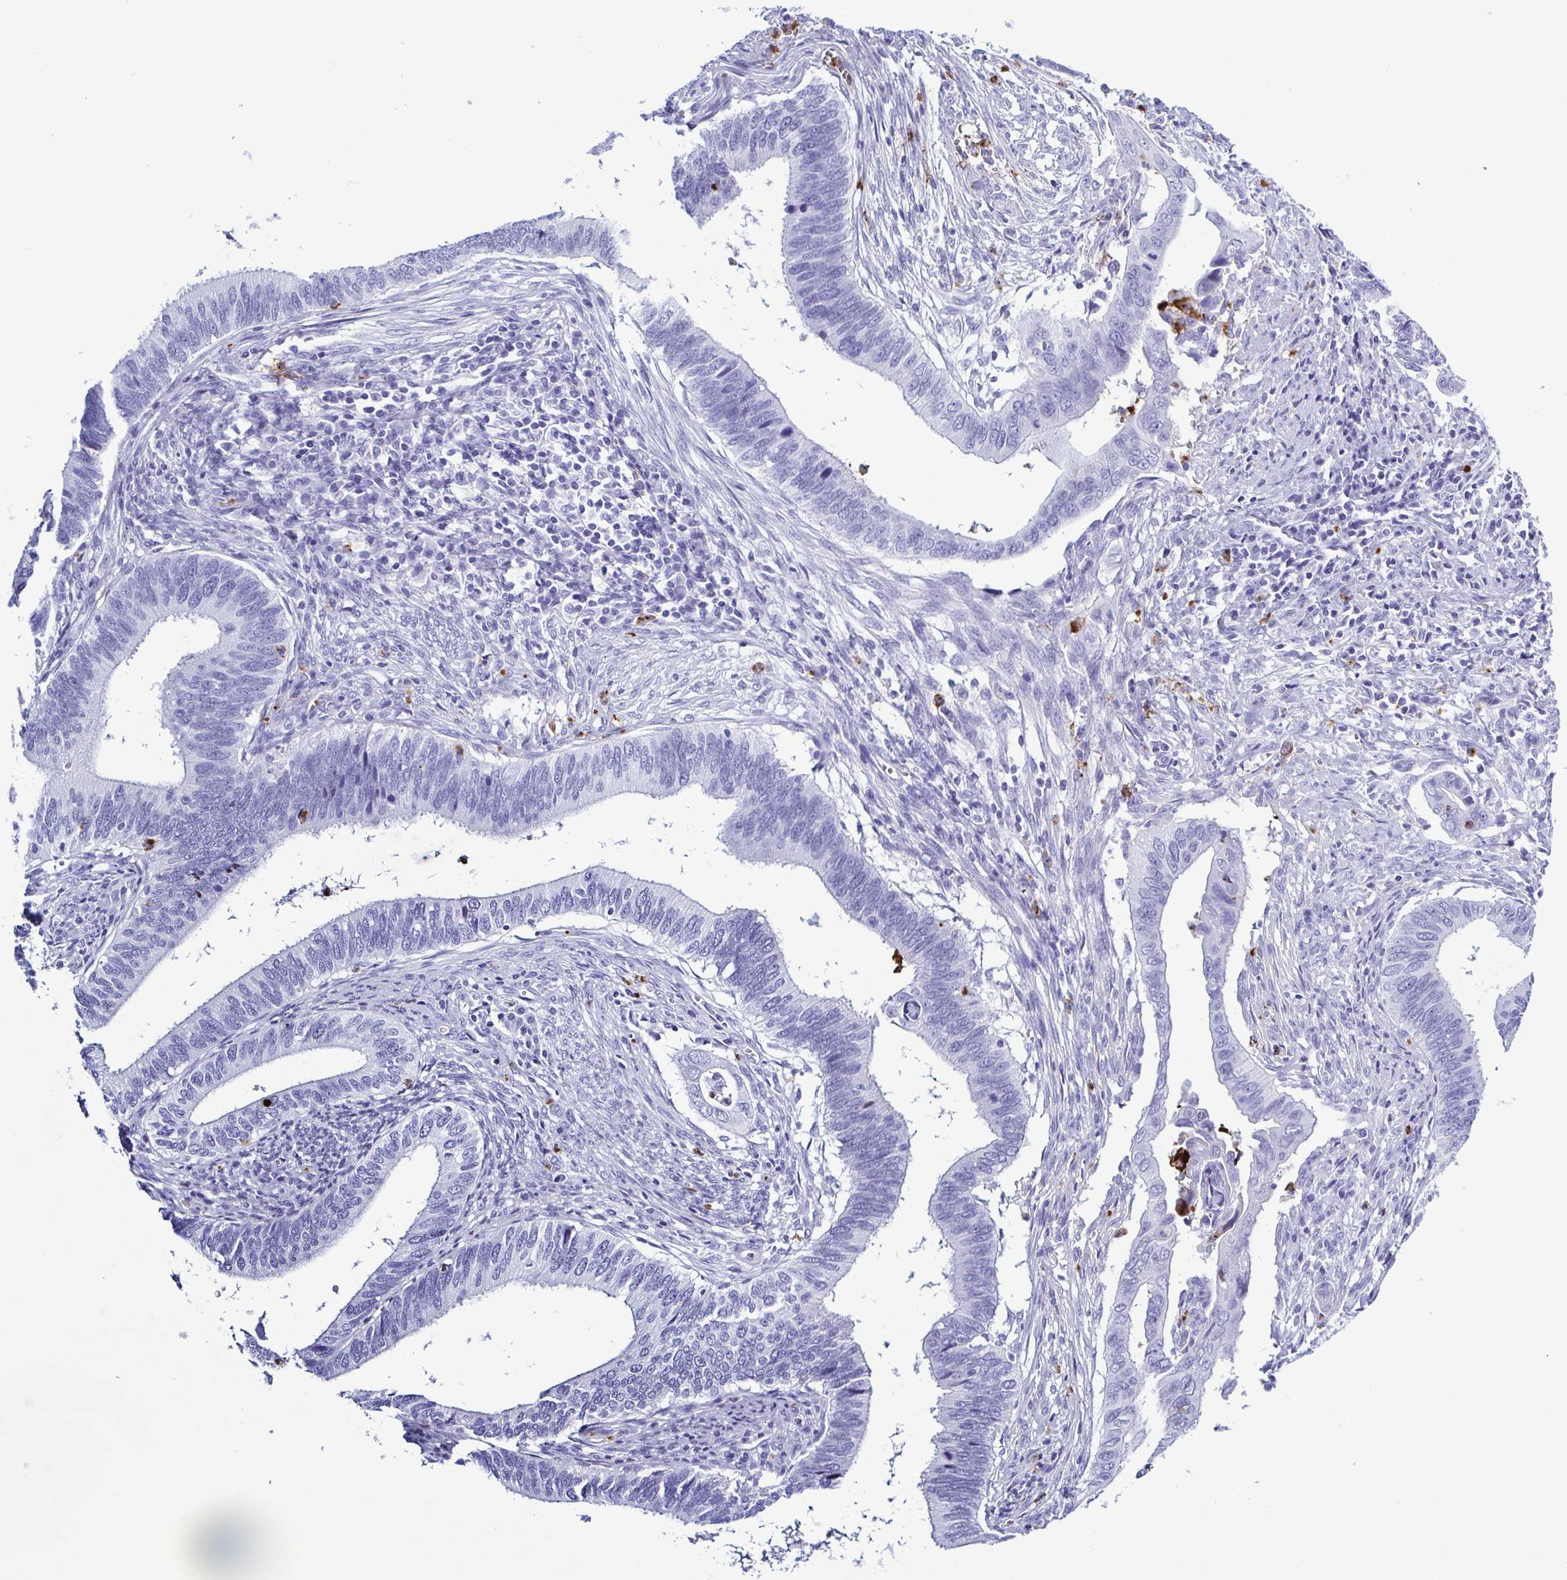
{"staining": {"intensity": "negative", "quantity": "none", "location": "none"}, "tissue": "cervical cancer", "cell_type": "Tumor cells", "image_type": "cancer", "snomed": [{"axis": "morphology", "description": "Adenocarcinoma, NOS"}, {"axis": "topography", "description": "Cervix"}], "caption": "This is an immunohistochemistry (IHC) image of human cervical cancer (adenocarcinoma). There is no positivity in tumor cells.", "gene": "LTF", "patient": {"sex": "female", "age": 42}}